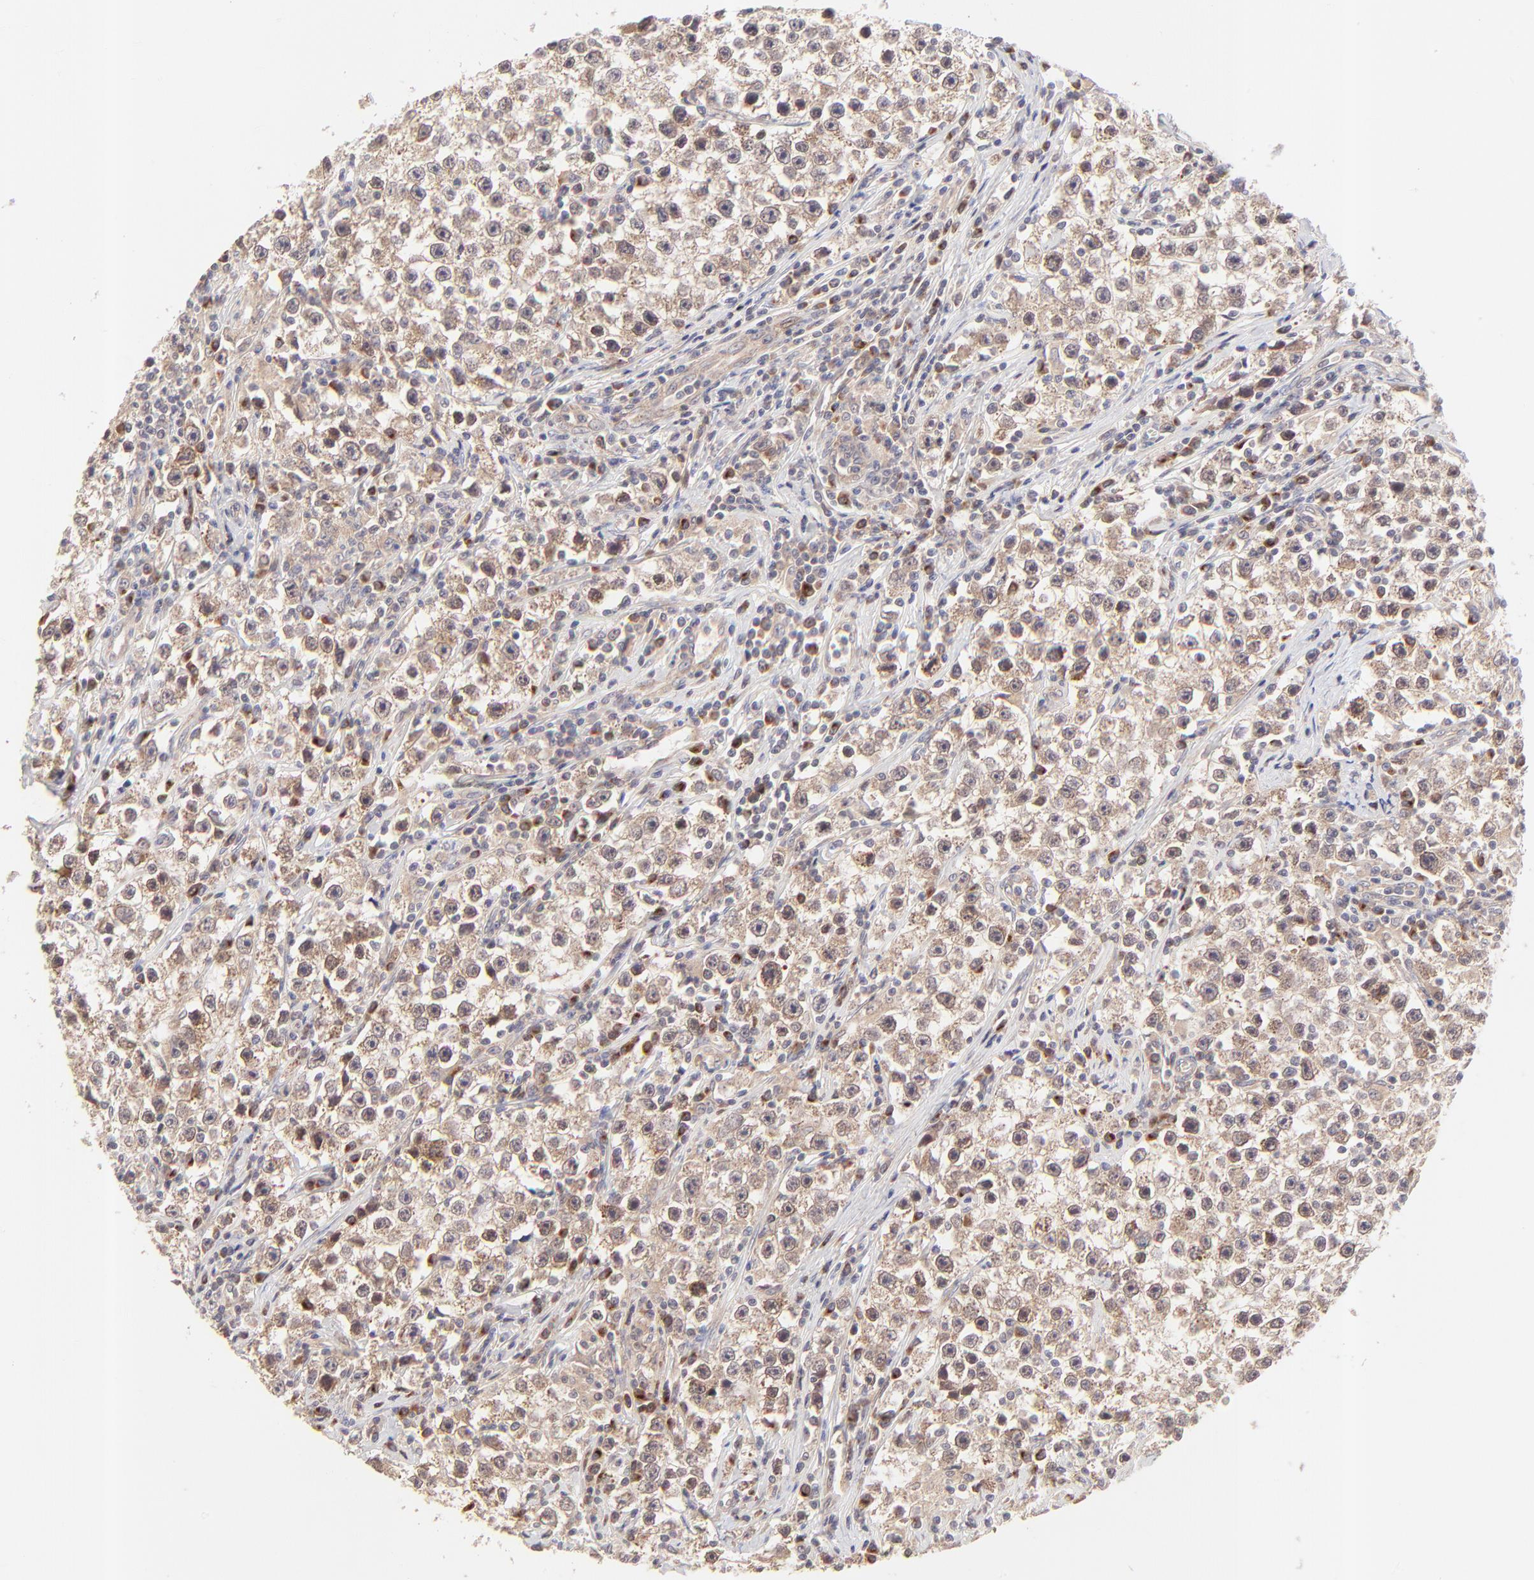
{"staining": {"intensity": "moderate", "quantity": ">75%", "location": "cytoplasmic/membranous"}, "tissue": "testis cancer", "cell_type": "Tumor cells", "image_type": "cancer", "snomed": [{"axis": "morphology", "description": "Seminoma, NOS"}, {"axis": "topography", "description": "Testis"}], "caption": "A high-resolution micrograph shows immunohistochemistry (IHC) staining of testis cancer, which demonstrates moderate cytoplasmic/membranous positivity in about >75% of tumor cells. Using DAB (3,3'-diaminobenzidine) (brown) and hematoxylin (blue) stains, captured at high magnification using brightfield microscopy.", "gene": "TNRC6B", "patient": {"sex": "male", "age": 35}}